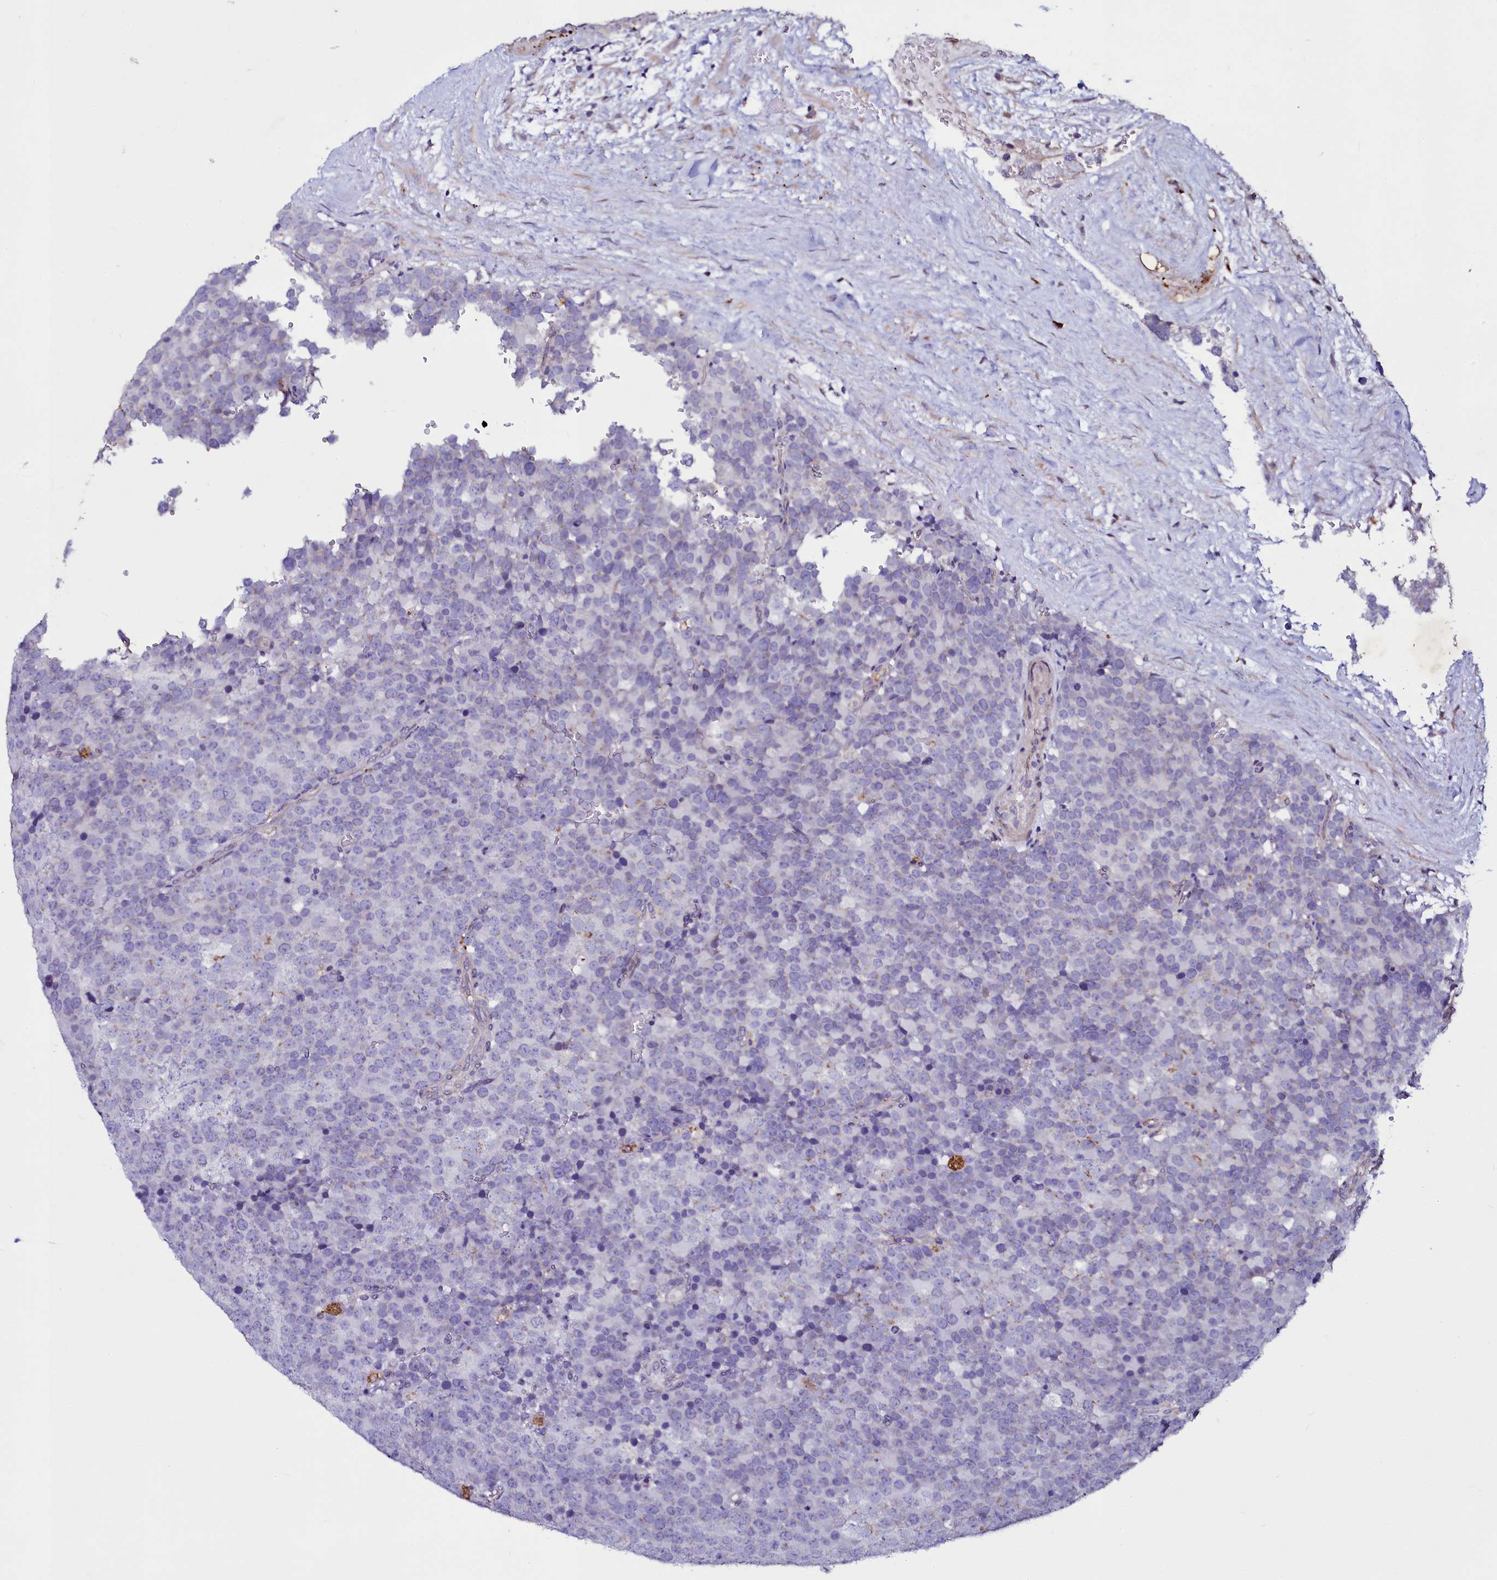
{"staining": {"intensity": "negative", "quantity": "none", "location": "none"}, "tissue": "testis cancer", "cell_type": "Tumor cells", "image_type": "cancer", "snomed": [{"axis": "morphology", "description": "Seminoma, NOS"}, {"axis": "topography", "description": "Testis"}], "caption": "This is an immunohistochemistry micrograph of testis seminoma. There is no positivity in tumor cells.", "gene": "SELENOT", "patient": {"sex": "male", "age": 71}}